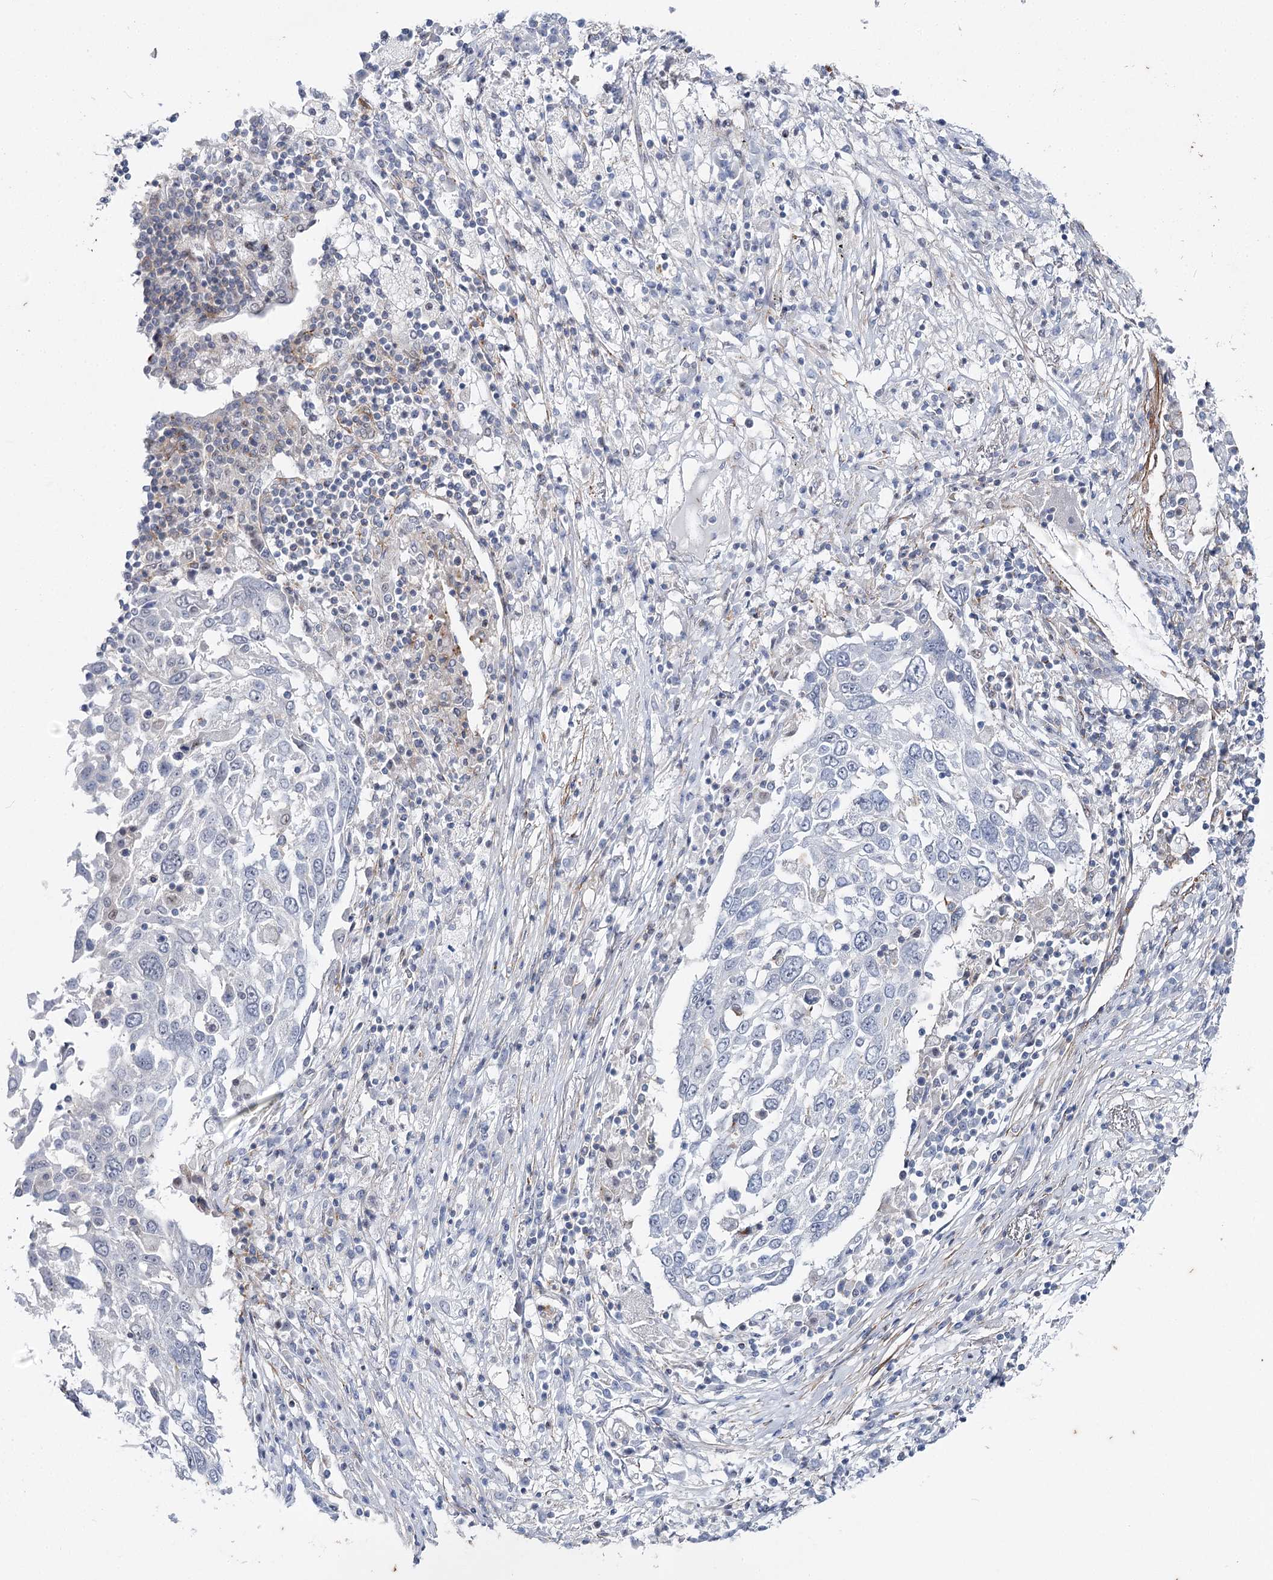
{"staining": {"intensity": "negative", "quantity": "none", "location": "none"}, "tissue": "lung cancer", "cell_type": "Tumor cells", "image_type": "cancer", "snomed": [{"axis": "morphology", "description": "Squamous cell carcinoma, NOS"}, {"axis": "topography", "description": "Lung"}], "caption": "Tumor cells are negative for protein expression in human lung squamous cell carcinoma.", "gene": "AGXT2", "patient": {"sex": "male", "age": 65}}